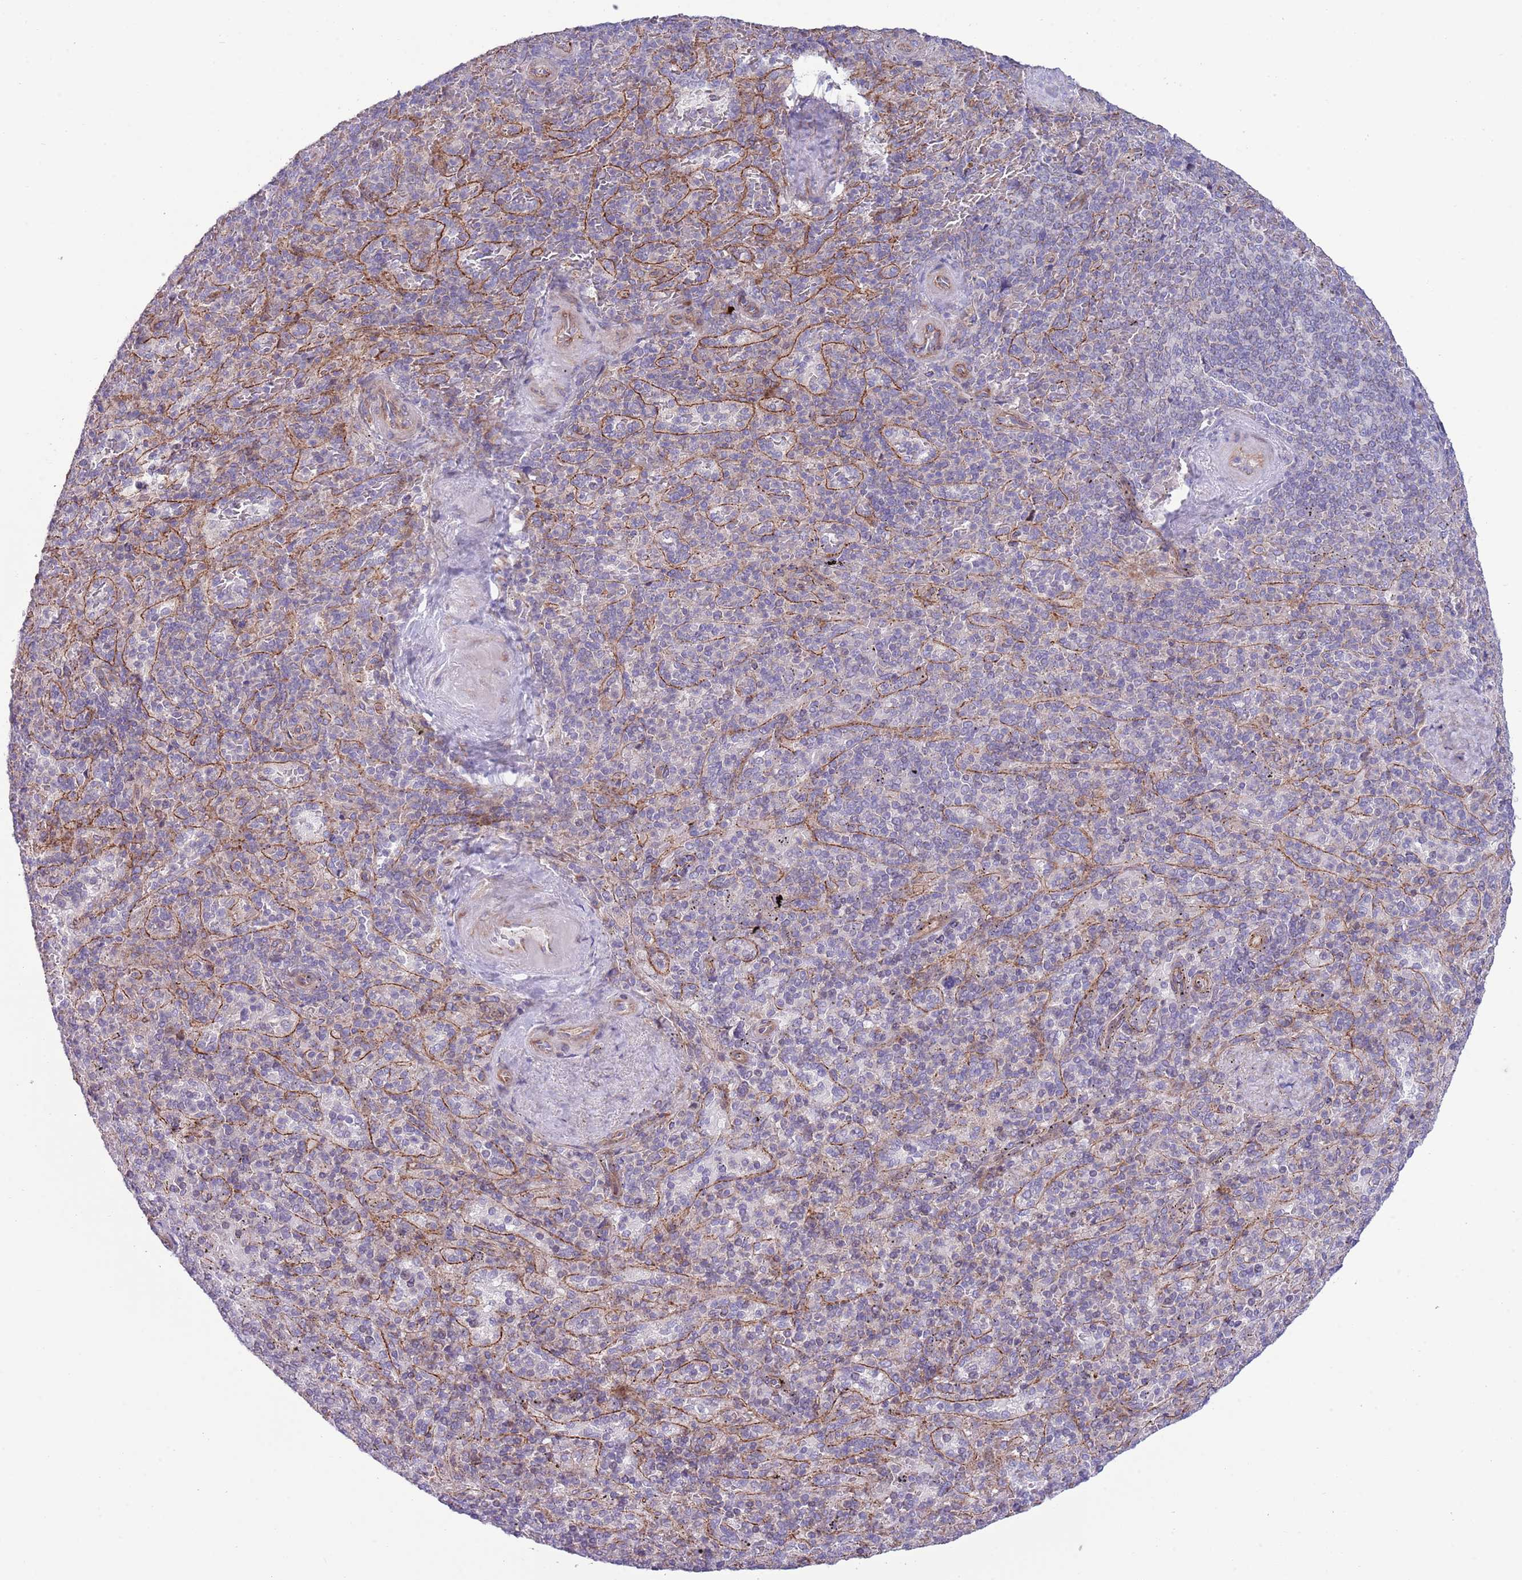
{"staining": {"intensity": "negative", "quantity": "none", "location": "none"}, "tissue": "spleen", "cell_type": "Cells in red pulp", "image_type": "normal", "snomed": [{"axis": "morphology", "description": "Normal tissue, NOS"}, {"axis": "topography", "description": "Spleen"}], "caption": "Immunohistochemistry (IHC) photomicrograph of normal spleen: human spleen stained with DAB reveals no significant protein staining in cells in red pulp.", "gene": "TOMM5", "patient": {"sex": "male", "age": 82}}